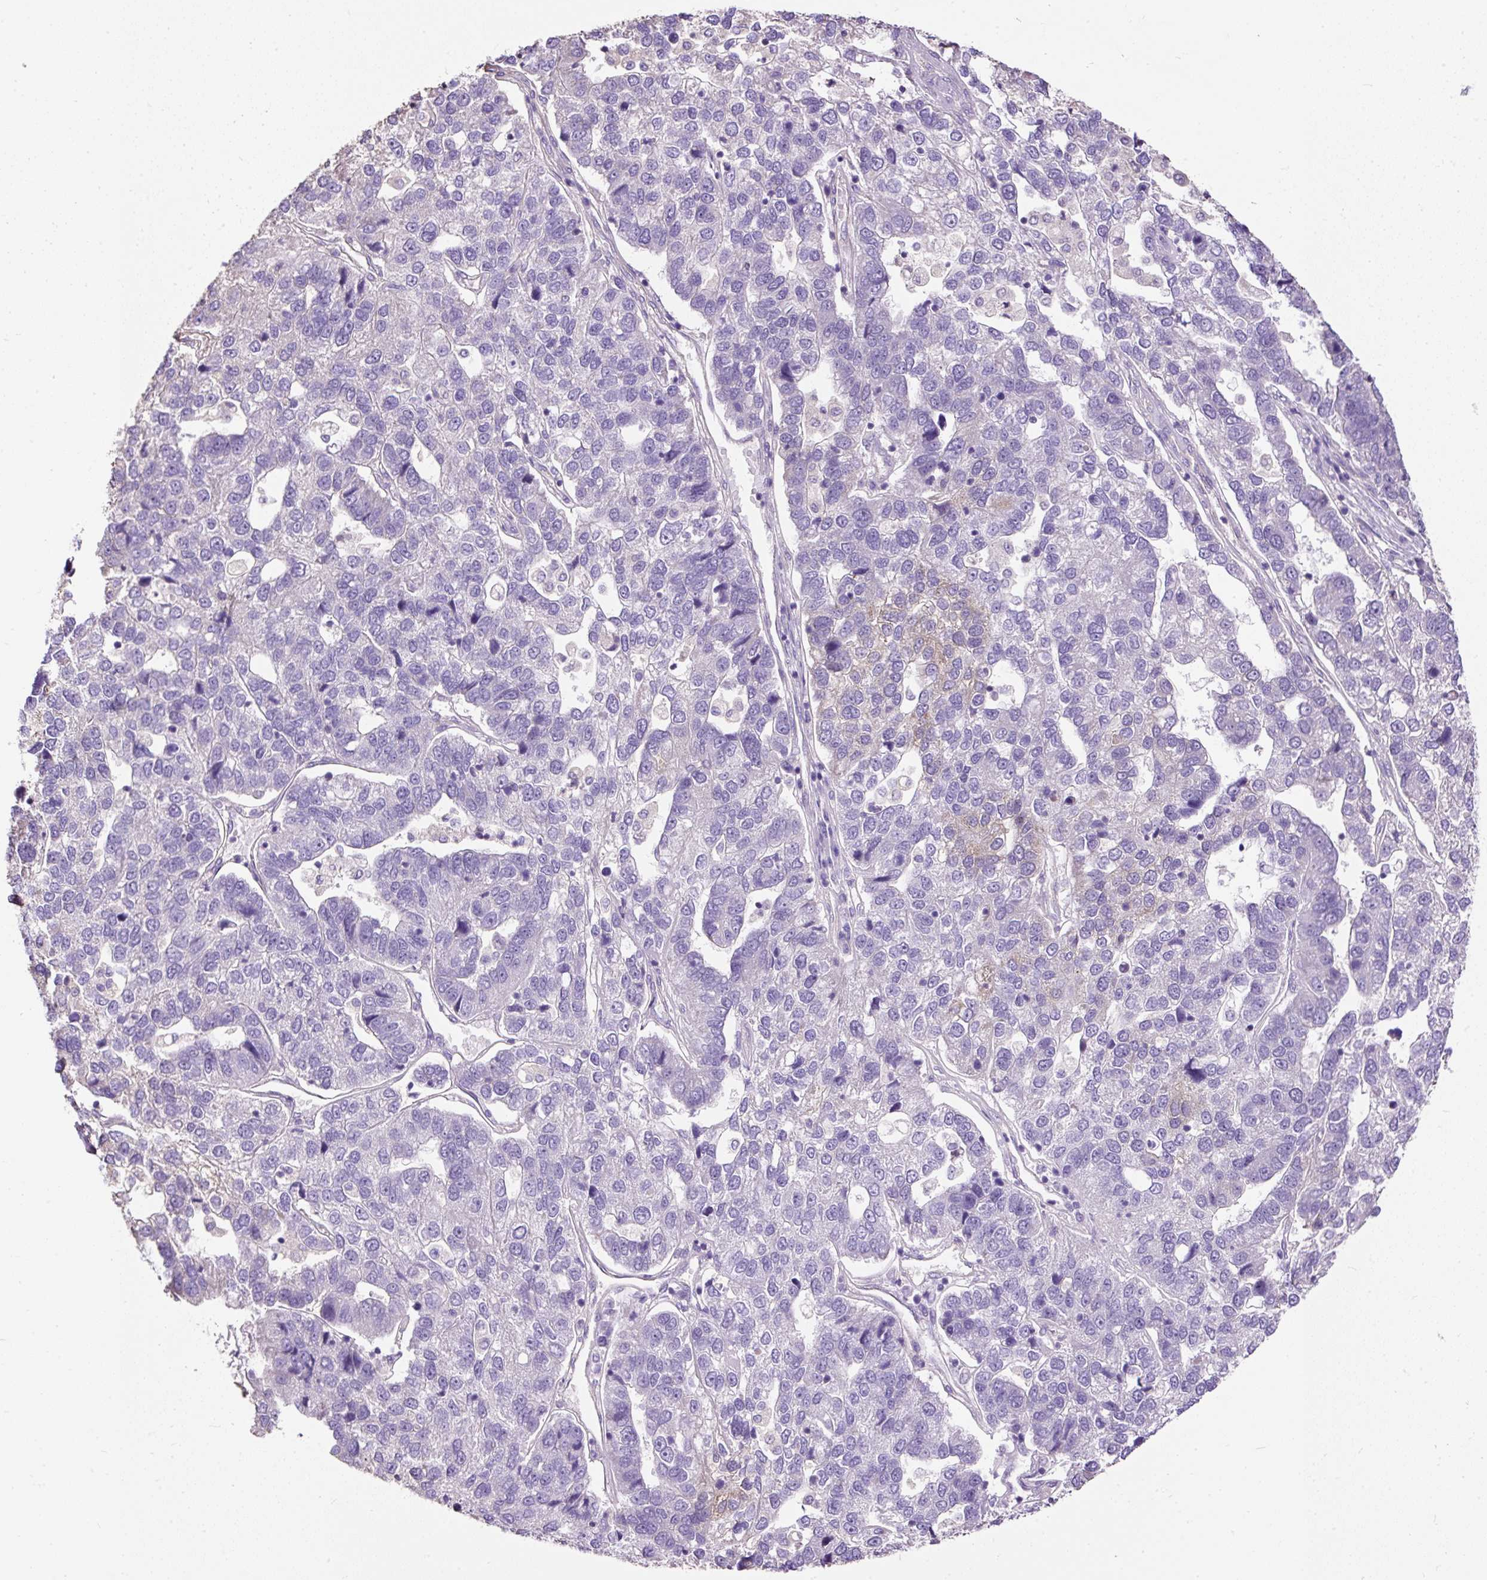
{"staining": {"intensity": "negative", "quantity": "none", "location": "none"}, "tissue": "pancreatic cancer", "cell_type": "Tumor cells", "image_type": "cancer", "snomed": [{"axis": "morphology", "description": "Adenocarcinoma, NOS"}, {"axis": "topography", "description": "Pancreas"}], "caption": "The IHC micrograph has no significant positivity in tumor cells of pancreatic cancer (adenocarcinoma) tissue.", "gene": "PDIA2", "patient": {"sex": "female", "age": 61}}